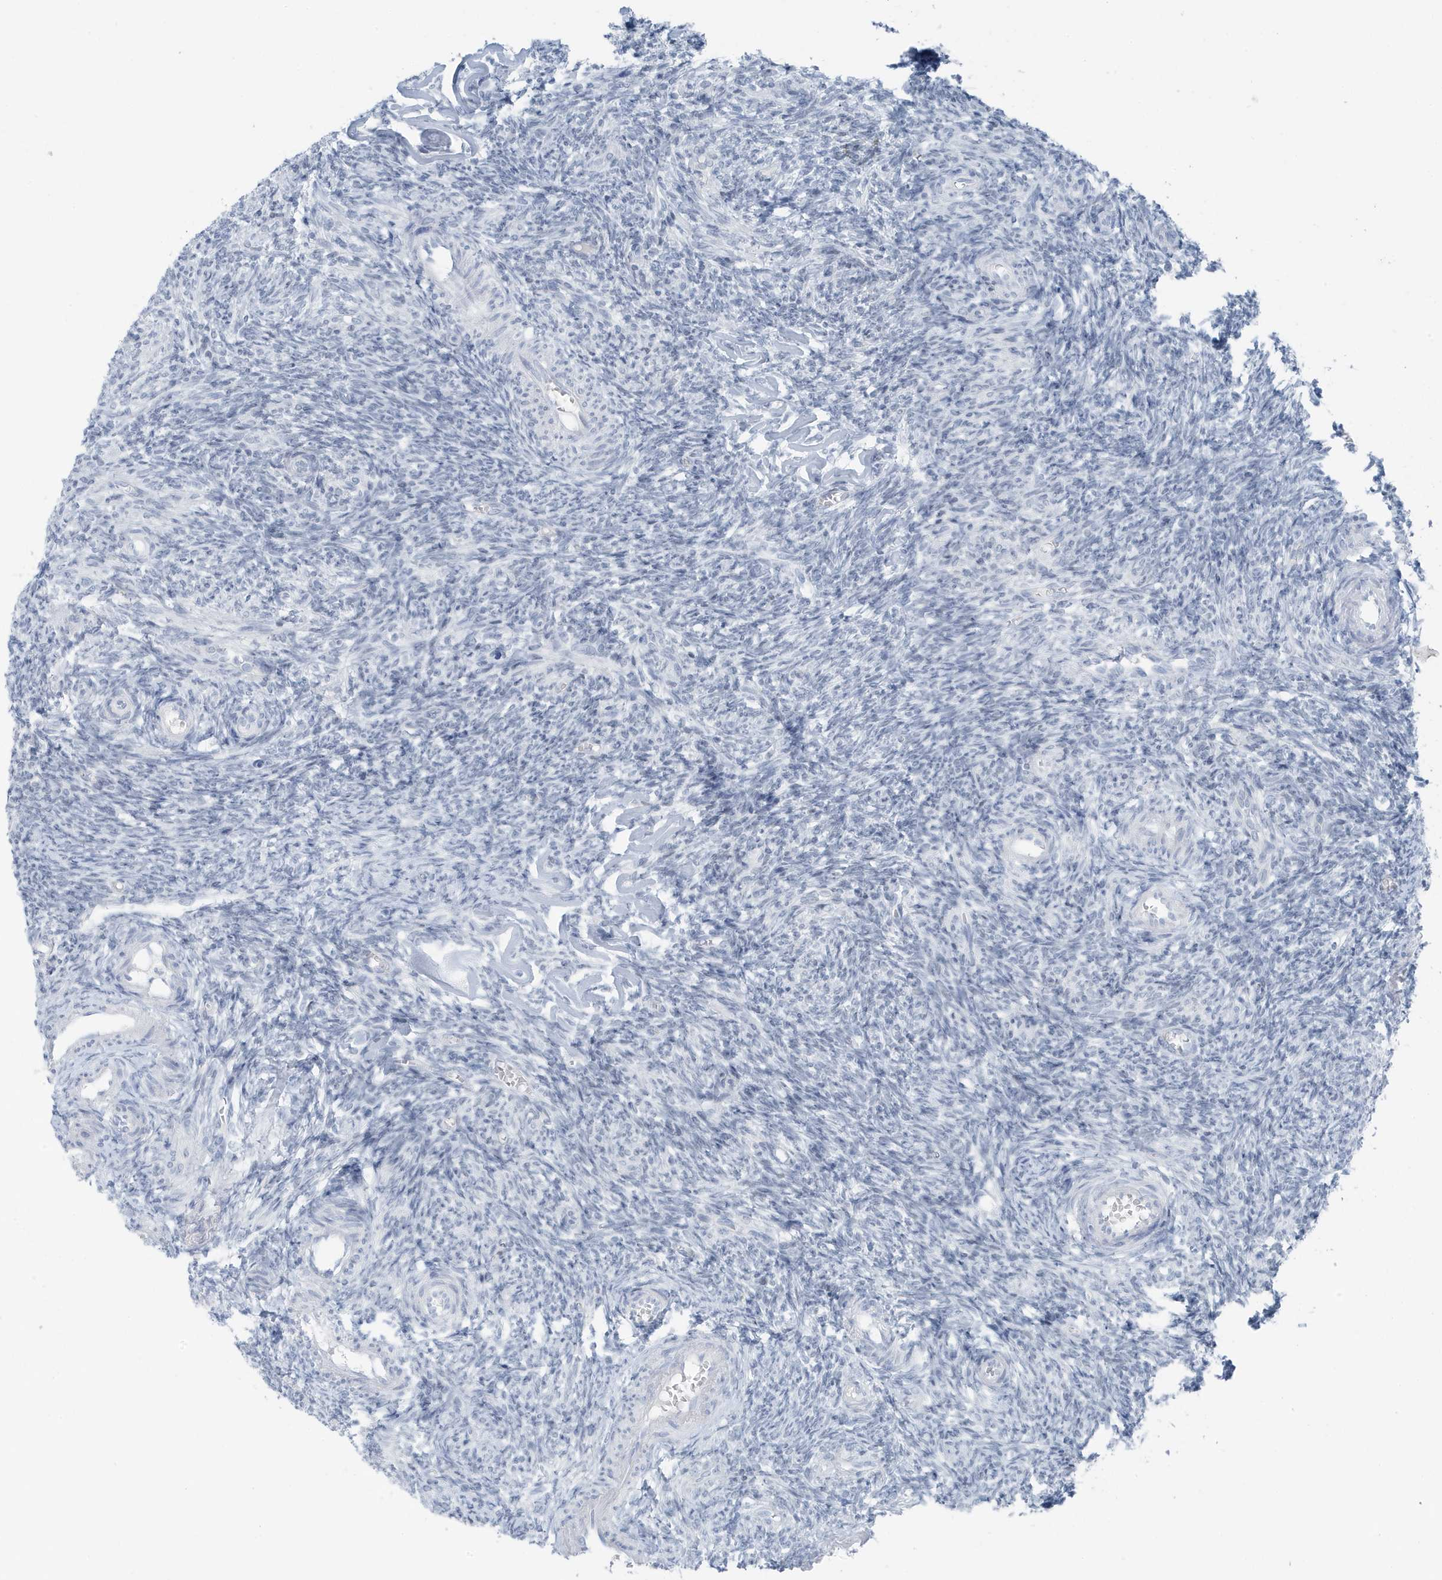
{"staining": {"intensity": "negative", "quantity": "none", "location": "none"}, "tissue": "ovary", "cell_type": "Ovarian stroma cells", "image_type": "normal", "snomed": [{"axis": "morphology", "description": "Normal tissue, NOS"}, {"axis": "topography", "description": "Ovary"}], "caption": "Micrograph shows no protein positivity in ovarian stroma cells of normal ovary. (Brightfield microscopy of DAB immunohistochemistry at high magnification).", "gene": "ZFP64", "patient": {"sex": "female", "age": 27}}